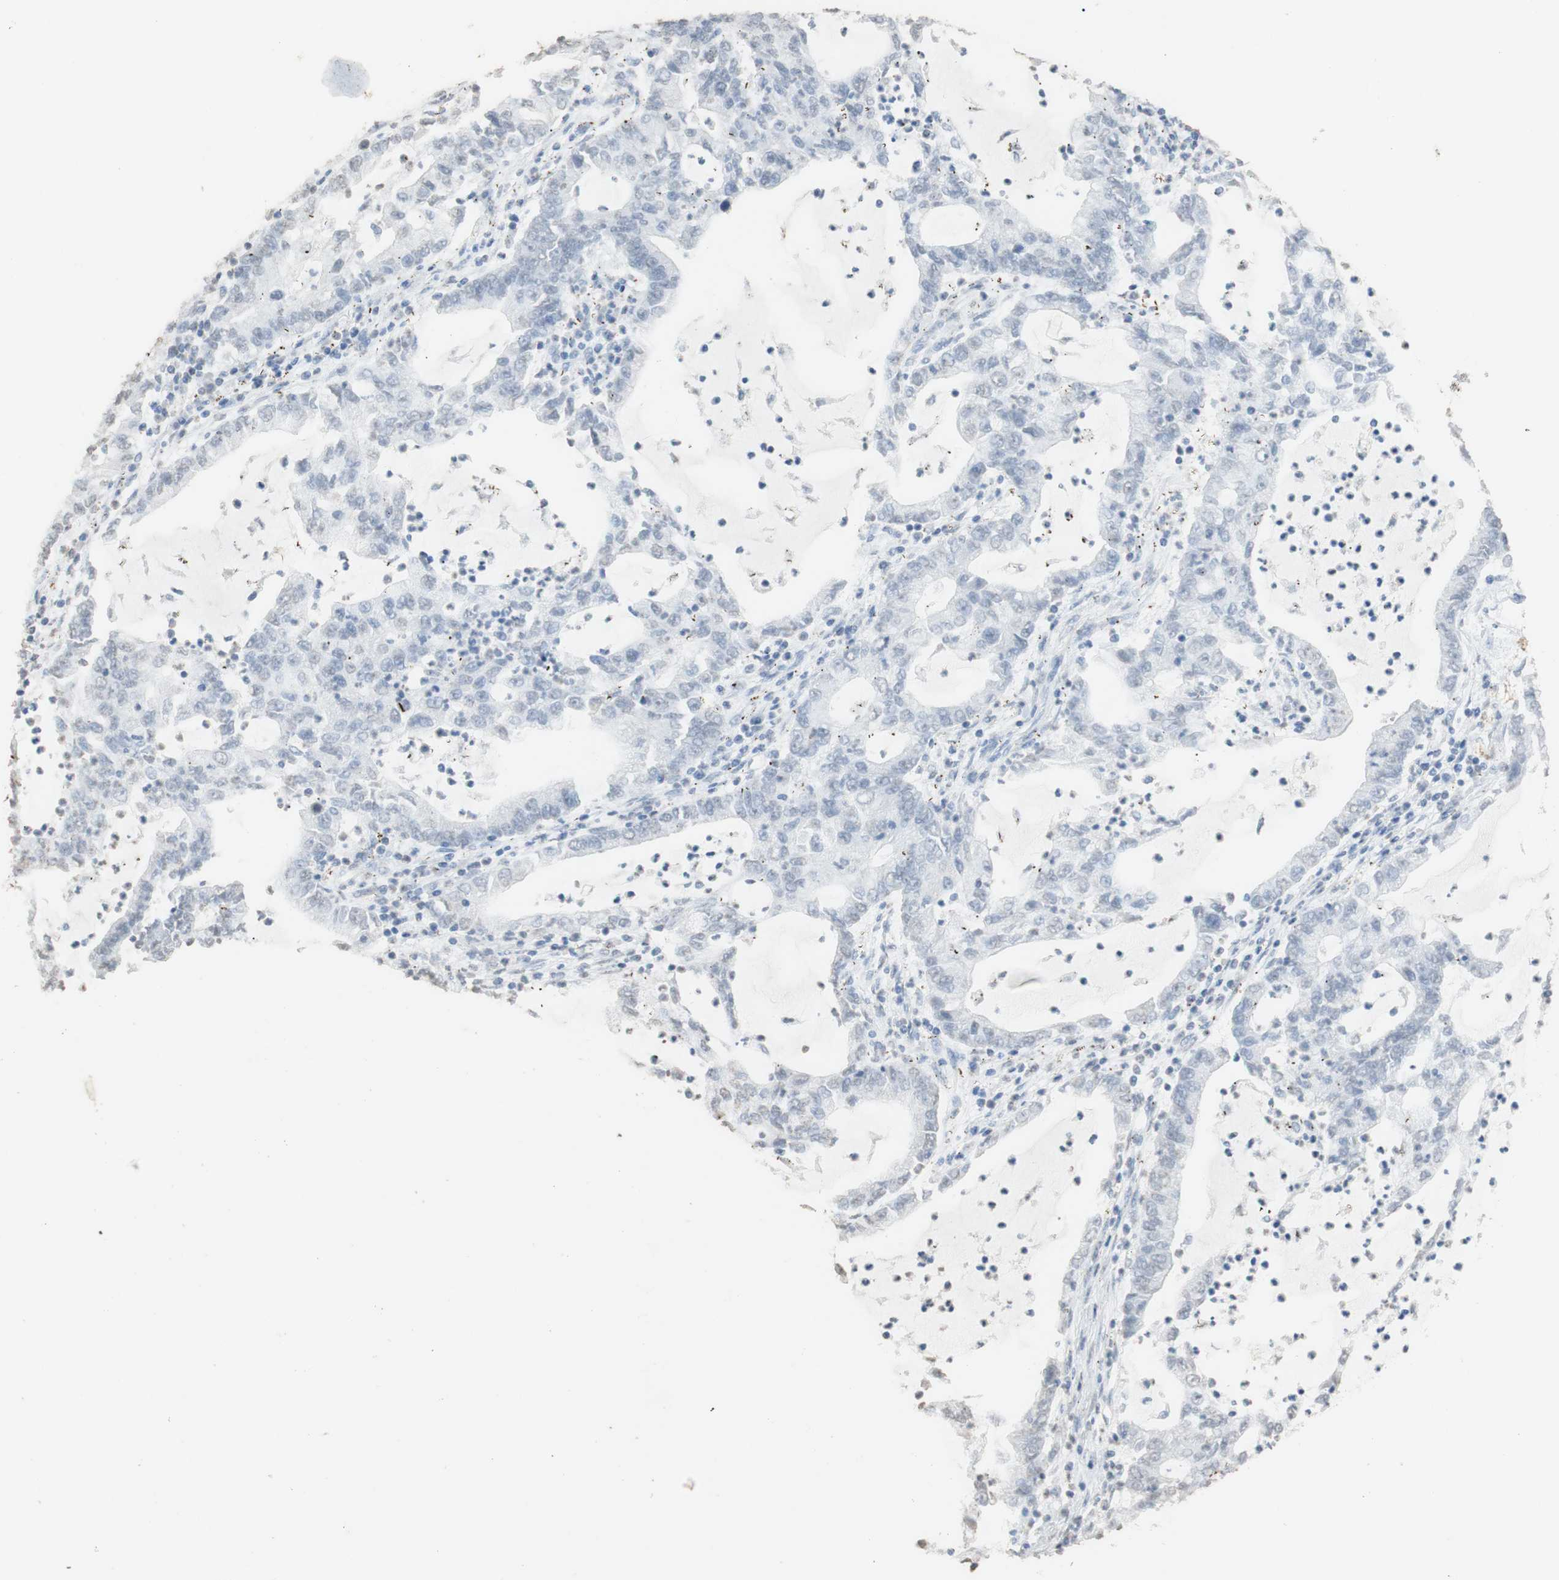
{"staining": {"intensity": "negative", "quantity": "none", "location": "none"}, "tissue": "lung cancer", "cell_type": "Tumor cells", "image_type": "cancer", "snomed": [{"axis": "morphology", "description": "Adenocarcinoma, NOS"}, {"axis": "topography", "description": "Lung"}], "caption": "There is no significant positivity in tumor cells of lung cancer.", "gene": "L1CAM", "patient": {"sex": "female", "age": 51}}